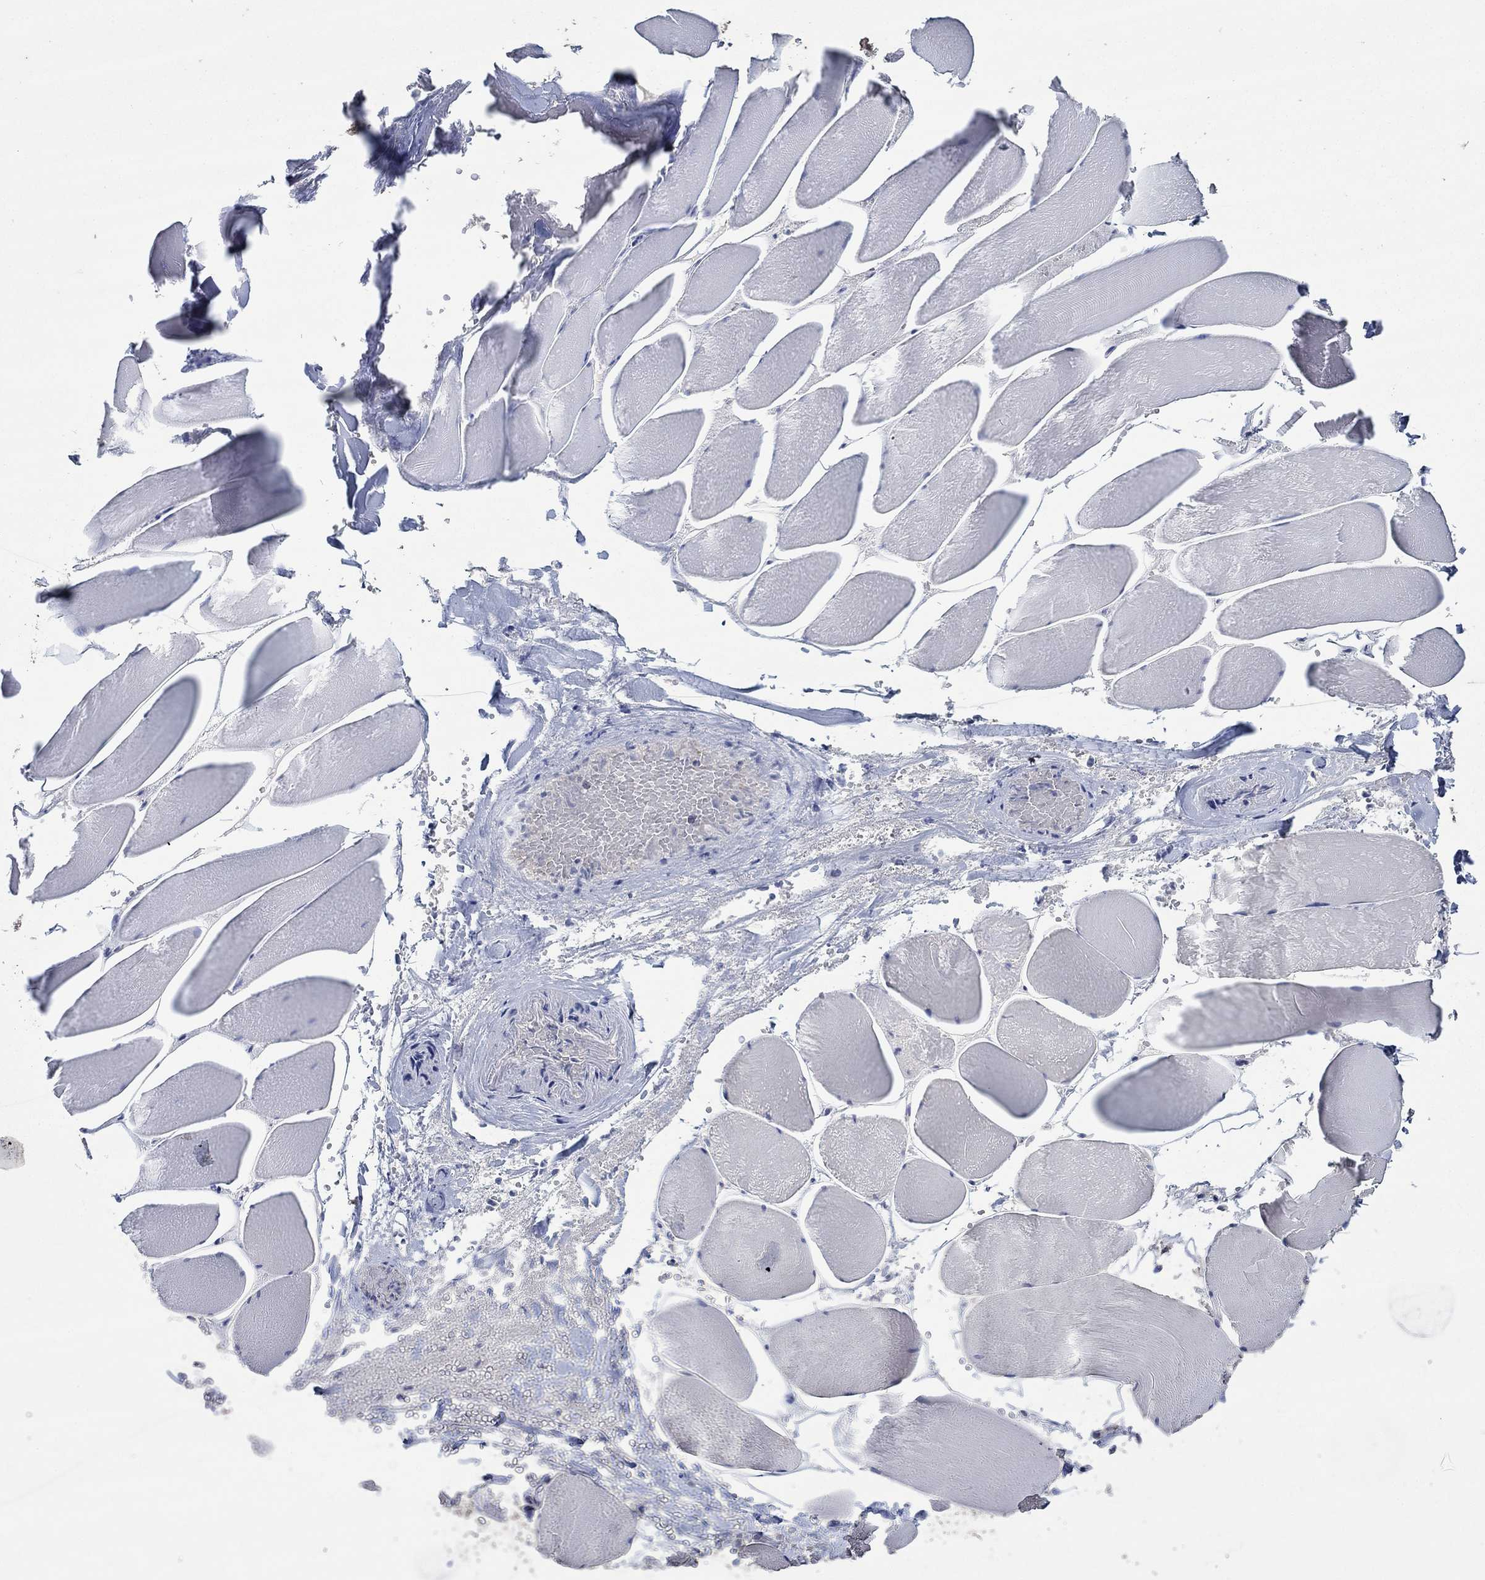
{"staining": {"intensity": "negative", "quantity": "none", "location": "none"}, "tissue": "skeletal muscle", "cell_type": "Myocytes", "image_type": "normal", "snomed": [{"axis": "morphology", "description": "Normal tissue, NOS"}, {"axis": "morphology", "description": "Malignant melanoma, Metastatic site"}, {"axis": "topography", "description": "Skeletal muscle"}], "caption": "This is an immunohistochemistry (IHC) micrograph of unremarkable skeletal muscle. There is no expression in myocytes.", "gene": "HID1", "patient": {"sex": "male", "age": 50}}